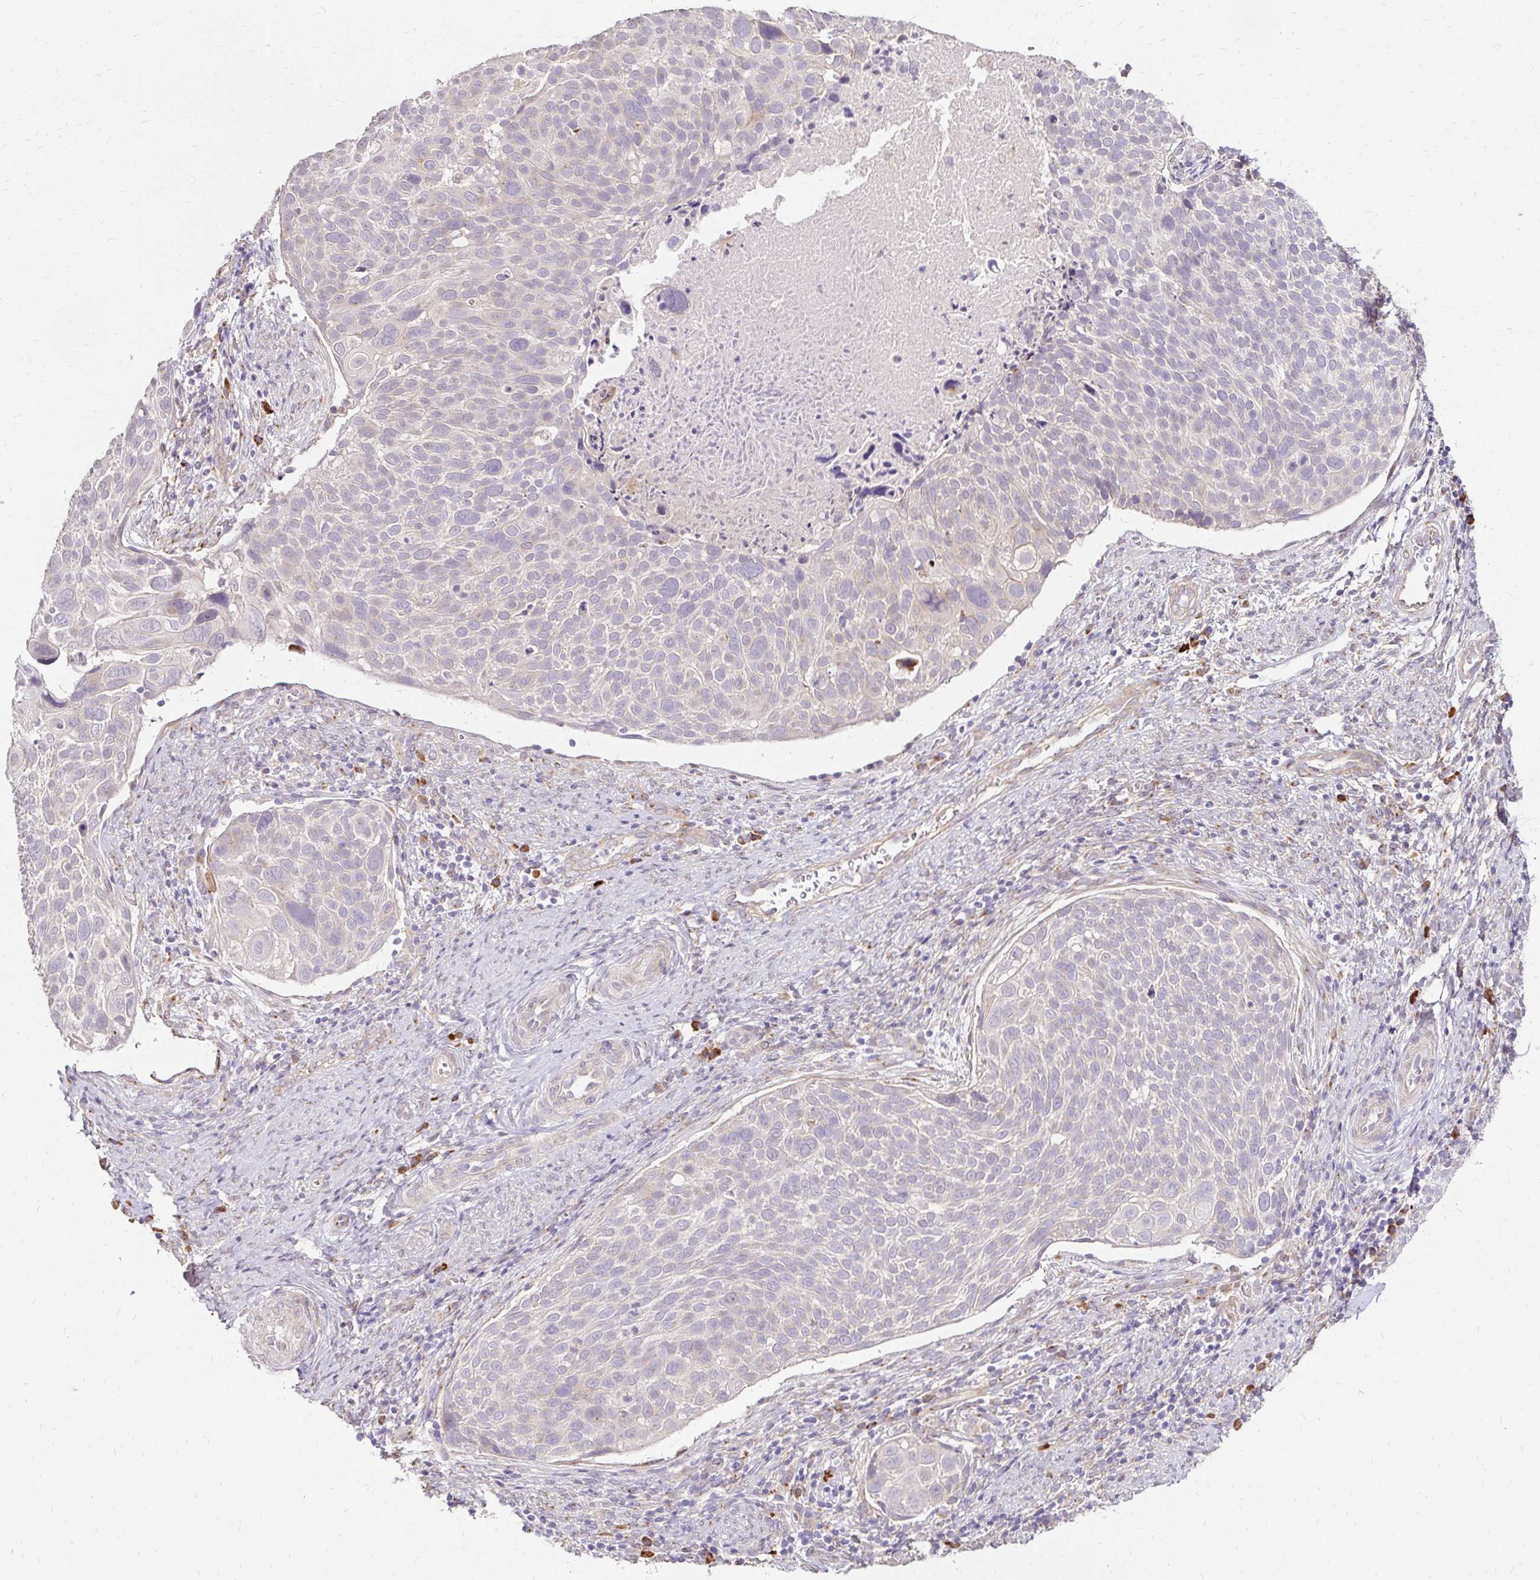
{"staining": {"intensity": "negative", "quantity": "none", "location": "none"}, "tissue": "cervical cancer", "cell_type": "Tumor cells", "image_type": "cancer", "snomed": [{"axis": "morphology", "description": "Squamous cell carcinoma, NOS"}, {"axis": "topography", "description": "Cervix"}], "caption": "The immunohistochemistry (IHC) image has no significant positivity in tumor cells of squamous cell carcinoma (cervical) tissue.", "gene": "PRIMA1", "patient": {"sex": "female", "age": 39}}